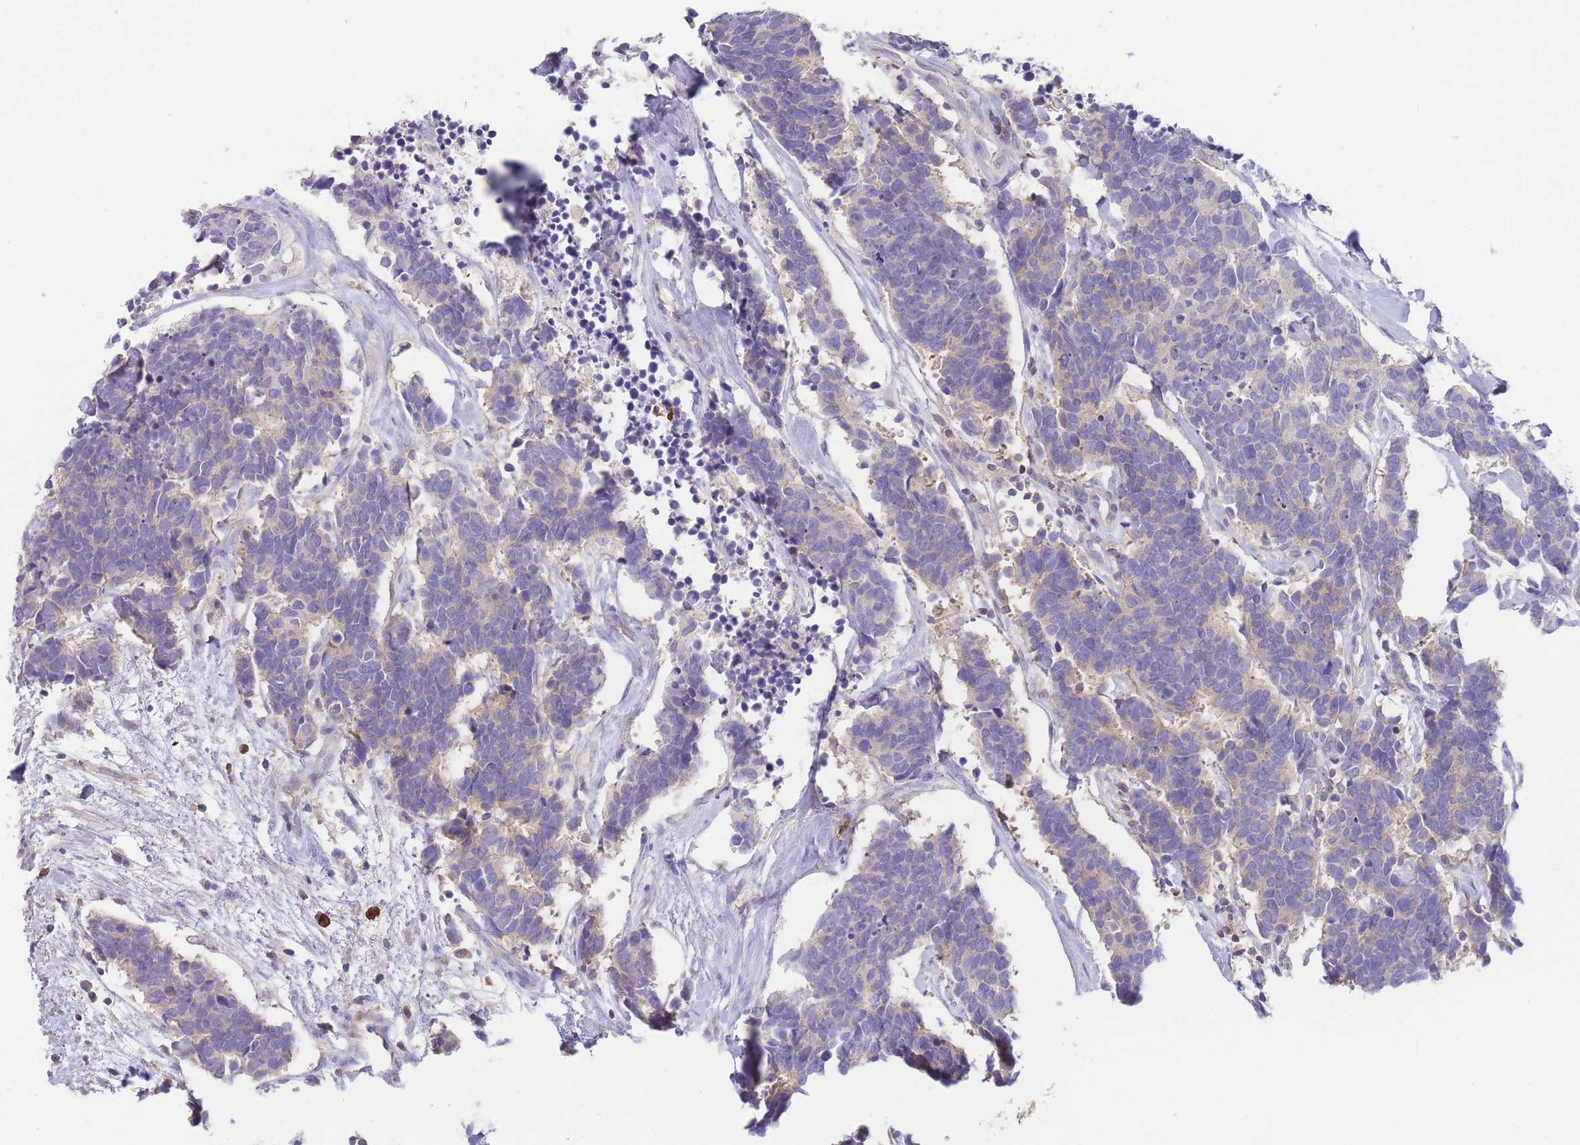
{"staining": {"intensity": "weak", "quantity": "<25%", "location": "cytoplasmic/membranous"}, "tissue": "carcinoid", "cell_type": "Tumor cells", "image_type": "cancer", "snomed": [{"axis": "morphology", "description": "Carcinoma, NOS"}, {"axis": "morphology", "description": "Carcinoid, malignant, NOS"}, {"axis": "topography", "description": "Urinary bladder"}], "caption": "Photomicrograph shows no protein positivity in tumor cells of carcinoid (malignant) tissue.", "gene": "ST3GAL4", "patient": {"sex": "male", "age": 57}}